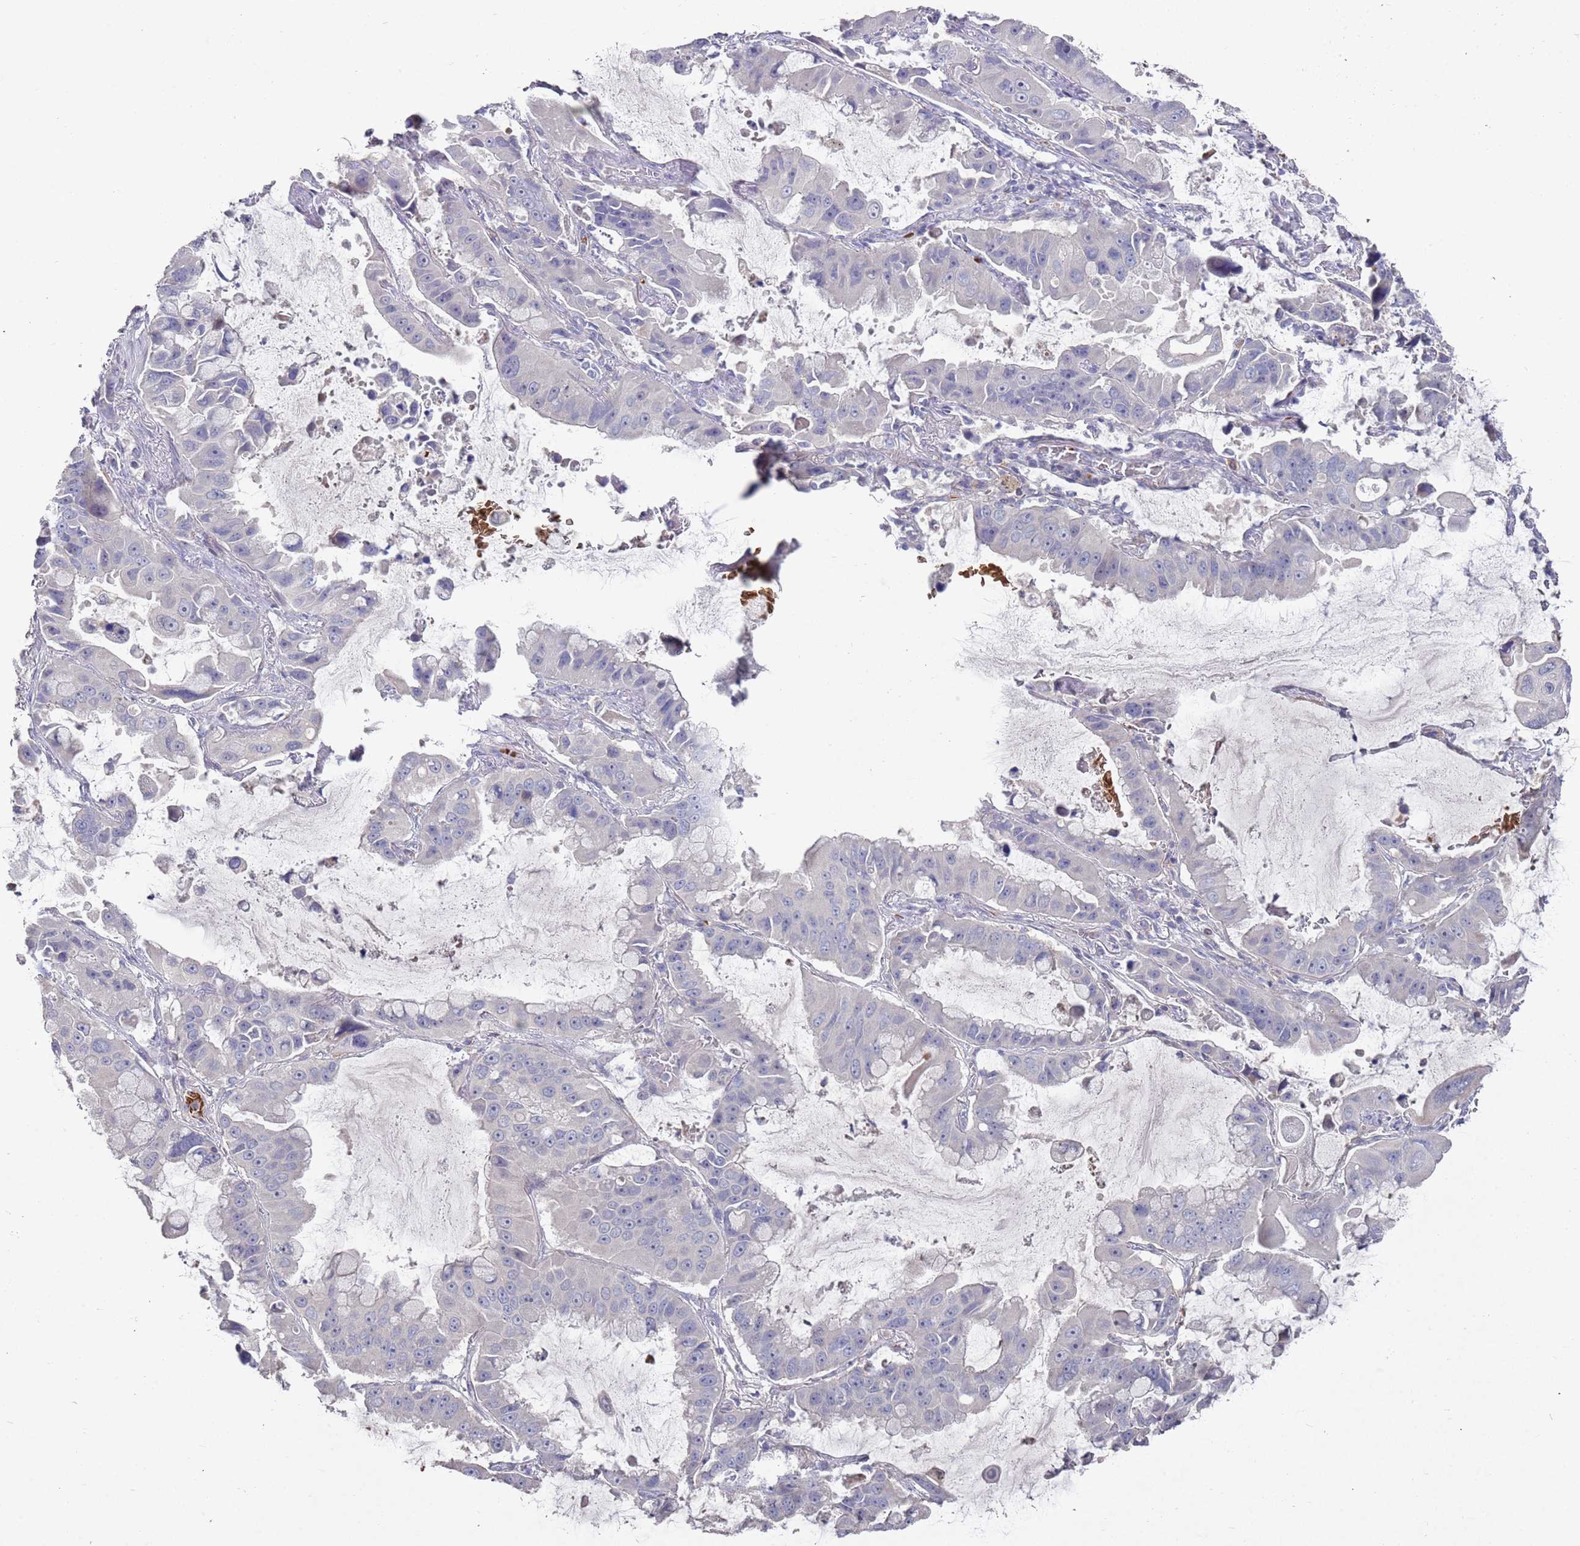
{"staining": {"intensity": "negative", "quantity": "none", "location": "none"}, "tissue": "lung cancer", "cell_type": "Tumor cells", "image_type": "cancer", "snomed": [{"axis": "morphology", "description": "Adenocarcinoma, NOS"}, {"axis": "topography", "description": "Lung"}], "caption": "Lung cancer was stained to show a protein in brown. There is no significant positivity in tumor cells.", "gene": "LACC1", "patient": {"sex": "male", "age": 64}}